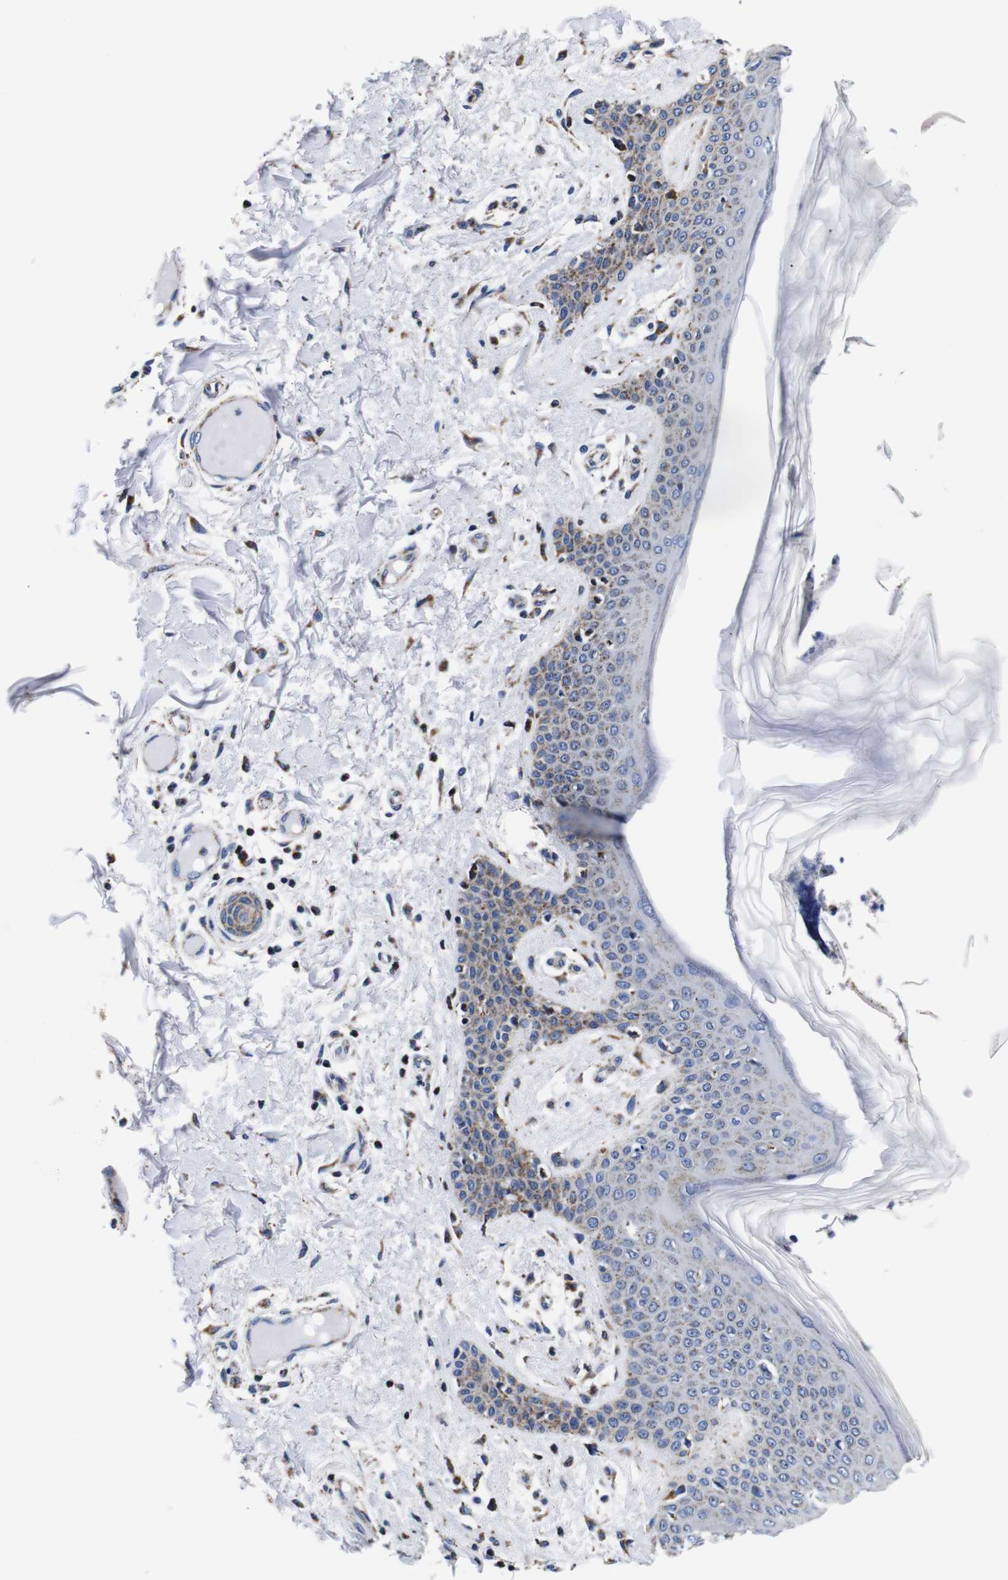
{"staining": {"intensity": "strong", "quantity": ">75%", "location": "cytoplasmic/membranous"}, "tissue": "skin", "cell_type": "Fibroblasts", "image_type": "normal", "snomed": [{"axis": "morphology", "description": "Normal tissue, NOS"}, {"axis": "topography", "description": "Skin"}], "caption": "Strong cytoplasmic/membranous expression is present in about >75% of fibroblasts in unremarkable skin.", "gene": "FKBP9", "patient": {"sex": "male", "age": 53}}